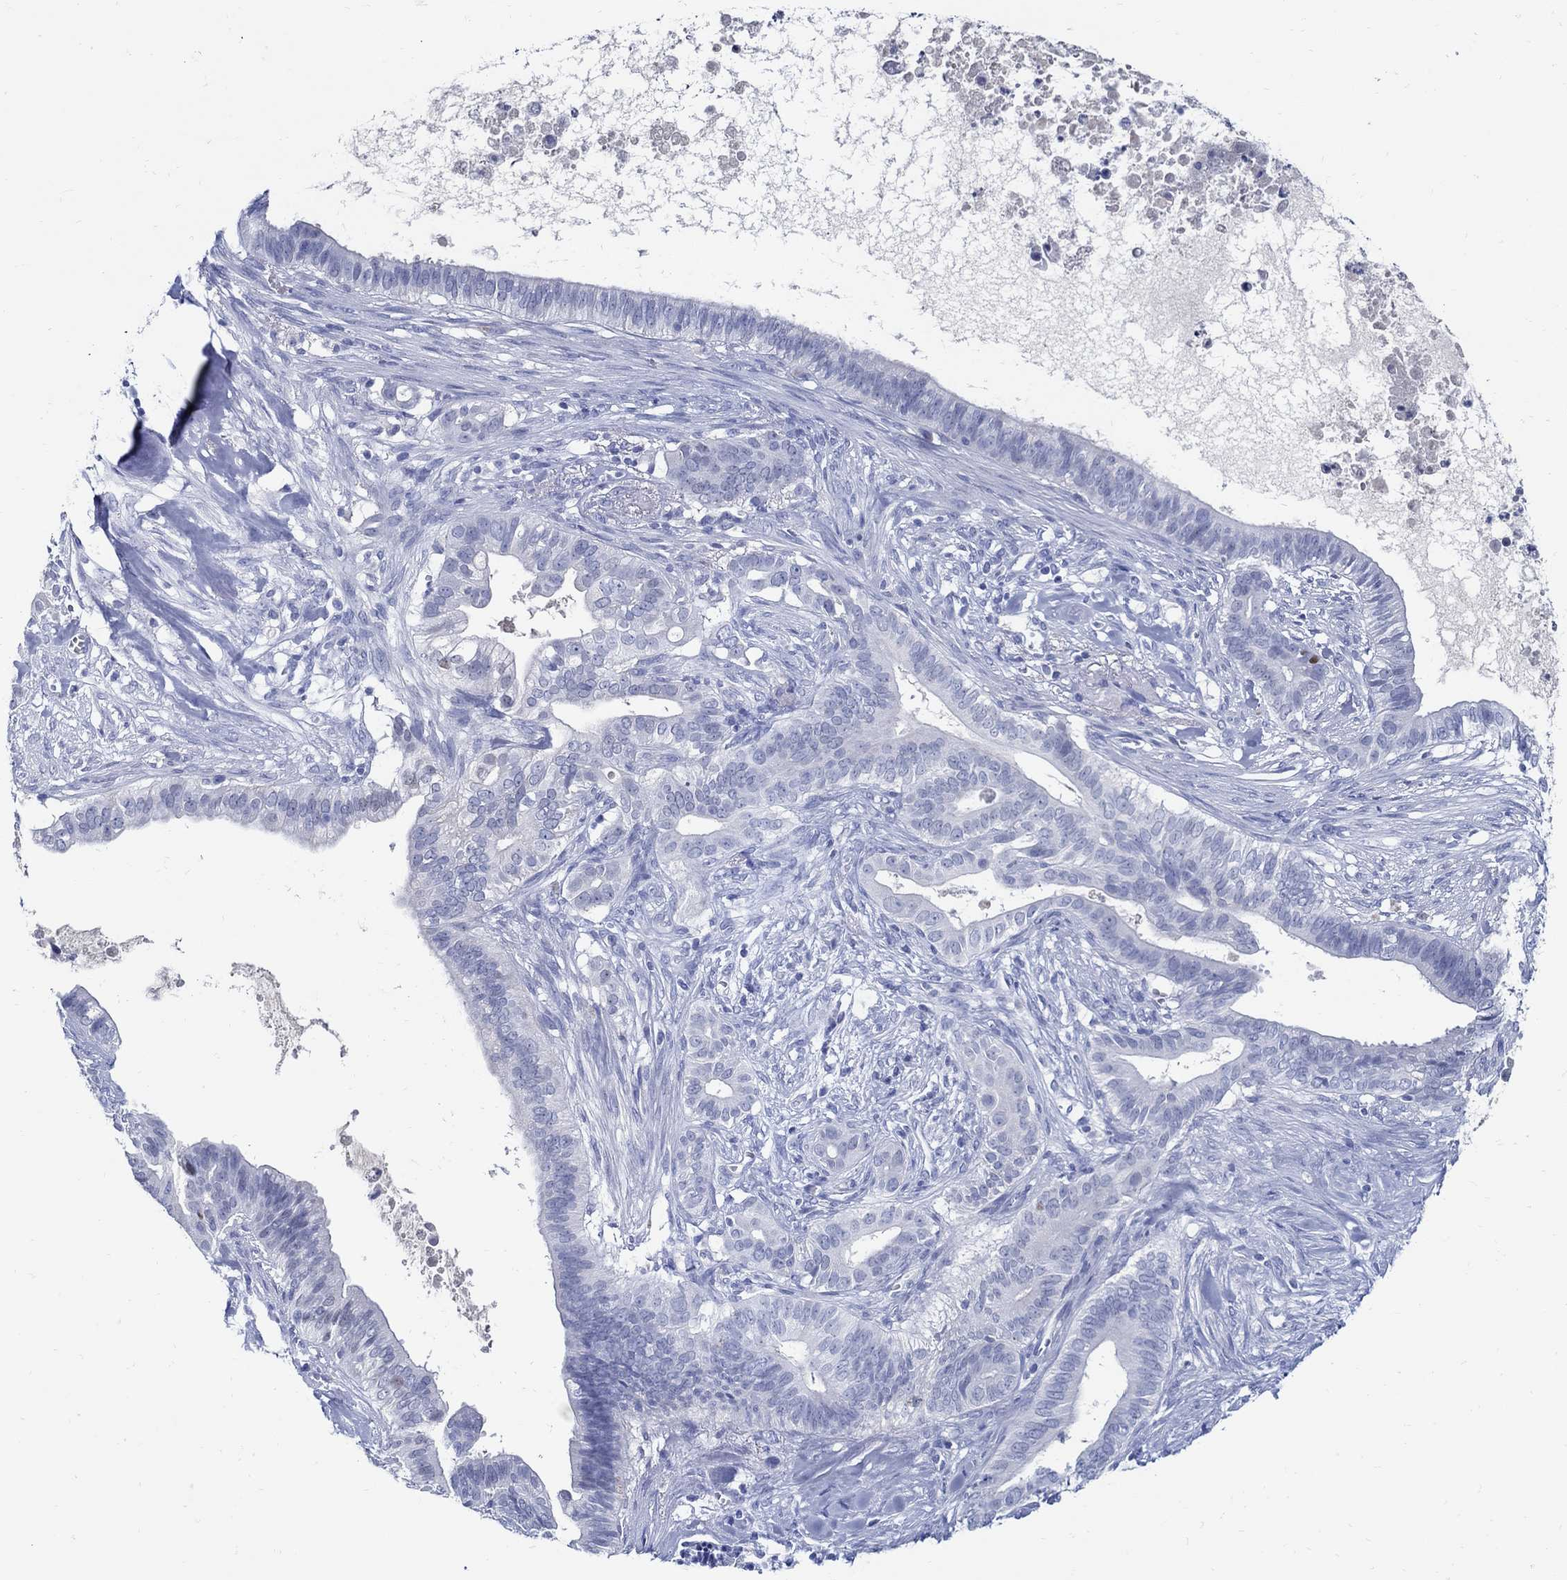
{"staining": {"intensity": "negative", "quantity": "none", "location": "none"}, "tissue": "pancreatic cancer", "cell_type": "Tumor cells", "image_type": "cancer", "snomed": [{"axis": "morphology", "description": "Adenocarcinoma, NOS"}, {"axis": "topography", "description": "Pancreas"}], "caption": "High magnification brightfield microscopy of pancreatic cancer stained with DAB (brown) and counterstained with hematoxylin (blue): tumor cells show no significant expression. (Brightfield microscopy of DAB (3,3'-diaminobenzidine) IHC at high magnification).", "gene": "PAX9", "patient": {"sex": "male", "age": 61}}